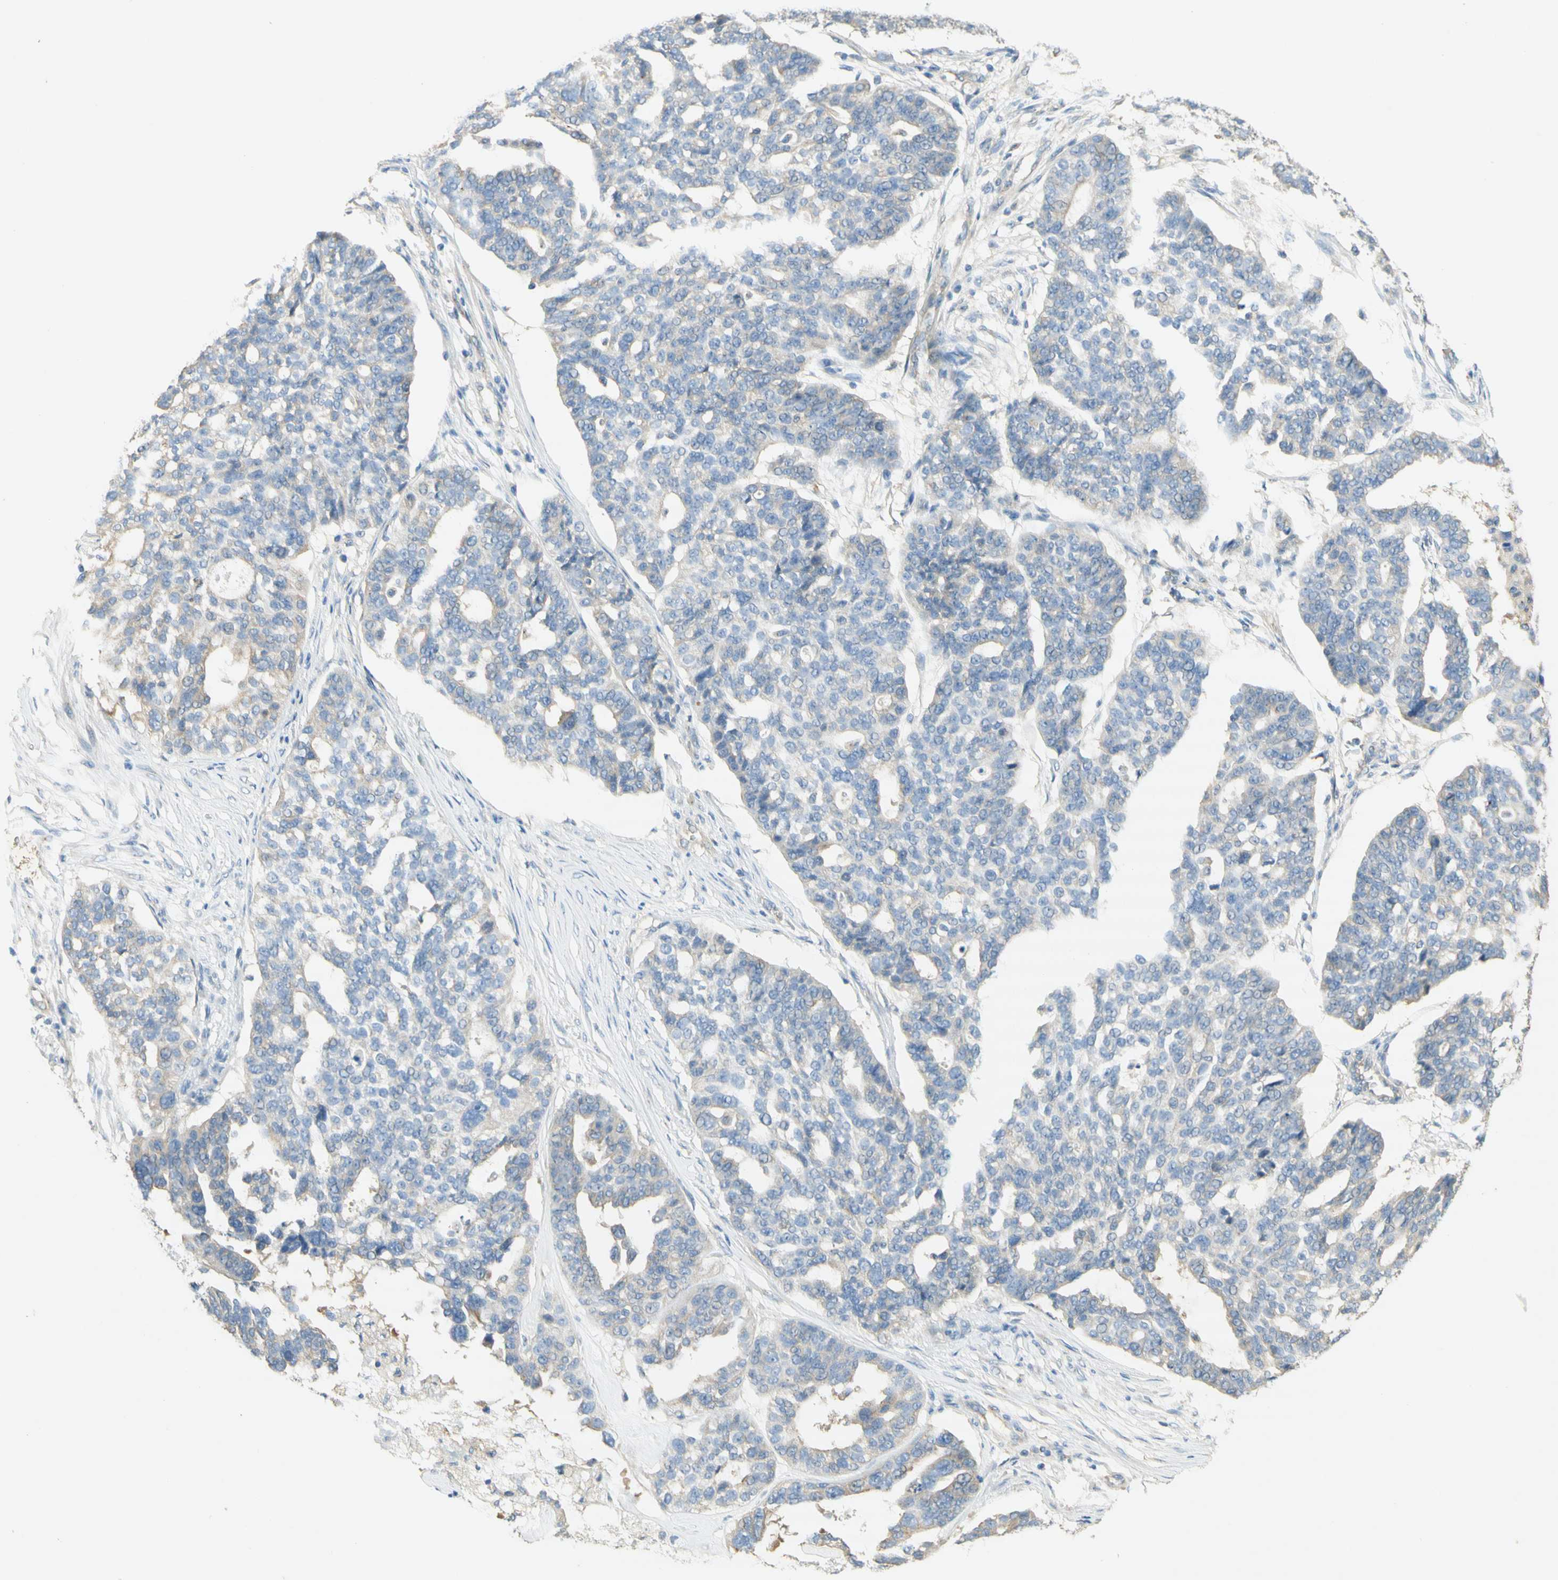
{"staining": {"intensity": "negative", "quantity": "none", "location": "none"}, "tissue": "ovarian cancer", "cell_type": "Tumor cells", "image_type": "cancer", "snomed": [{"axis": "morphology", "description": "Cystadenocarcinoma, serous, NOS"}, {"axis": "topography", "description": "Ovary"}], "caption": "The immunohistochemistry (IHC) micrograph has no significant staining in tumor cells of ovarian cancer tissue.", "gene": "DYNC1H1", "patient": {"sex": "female", "age": 59}}